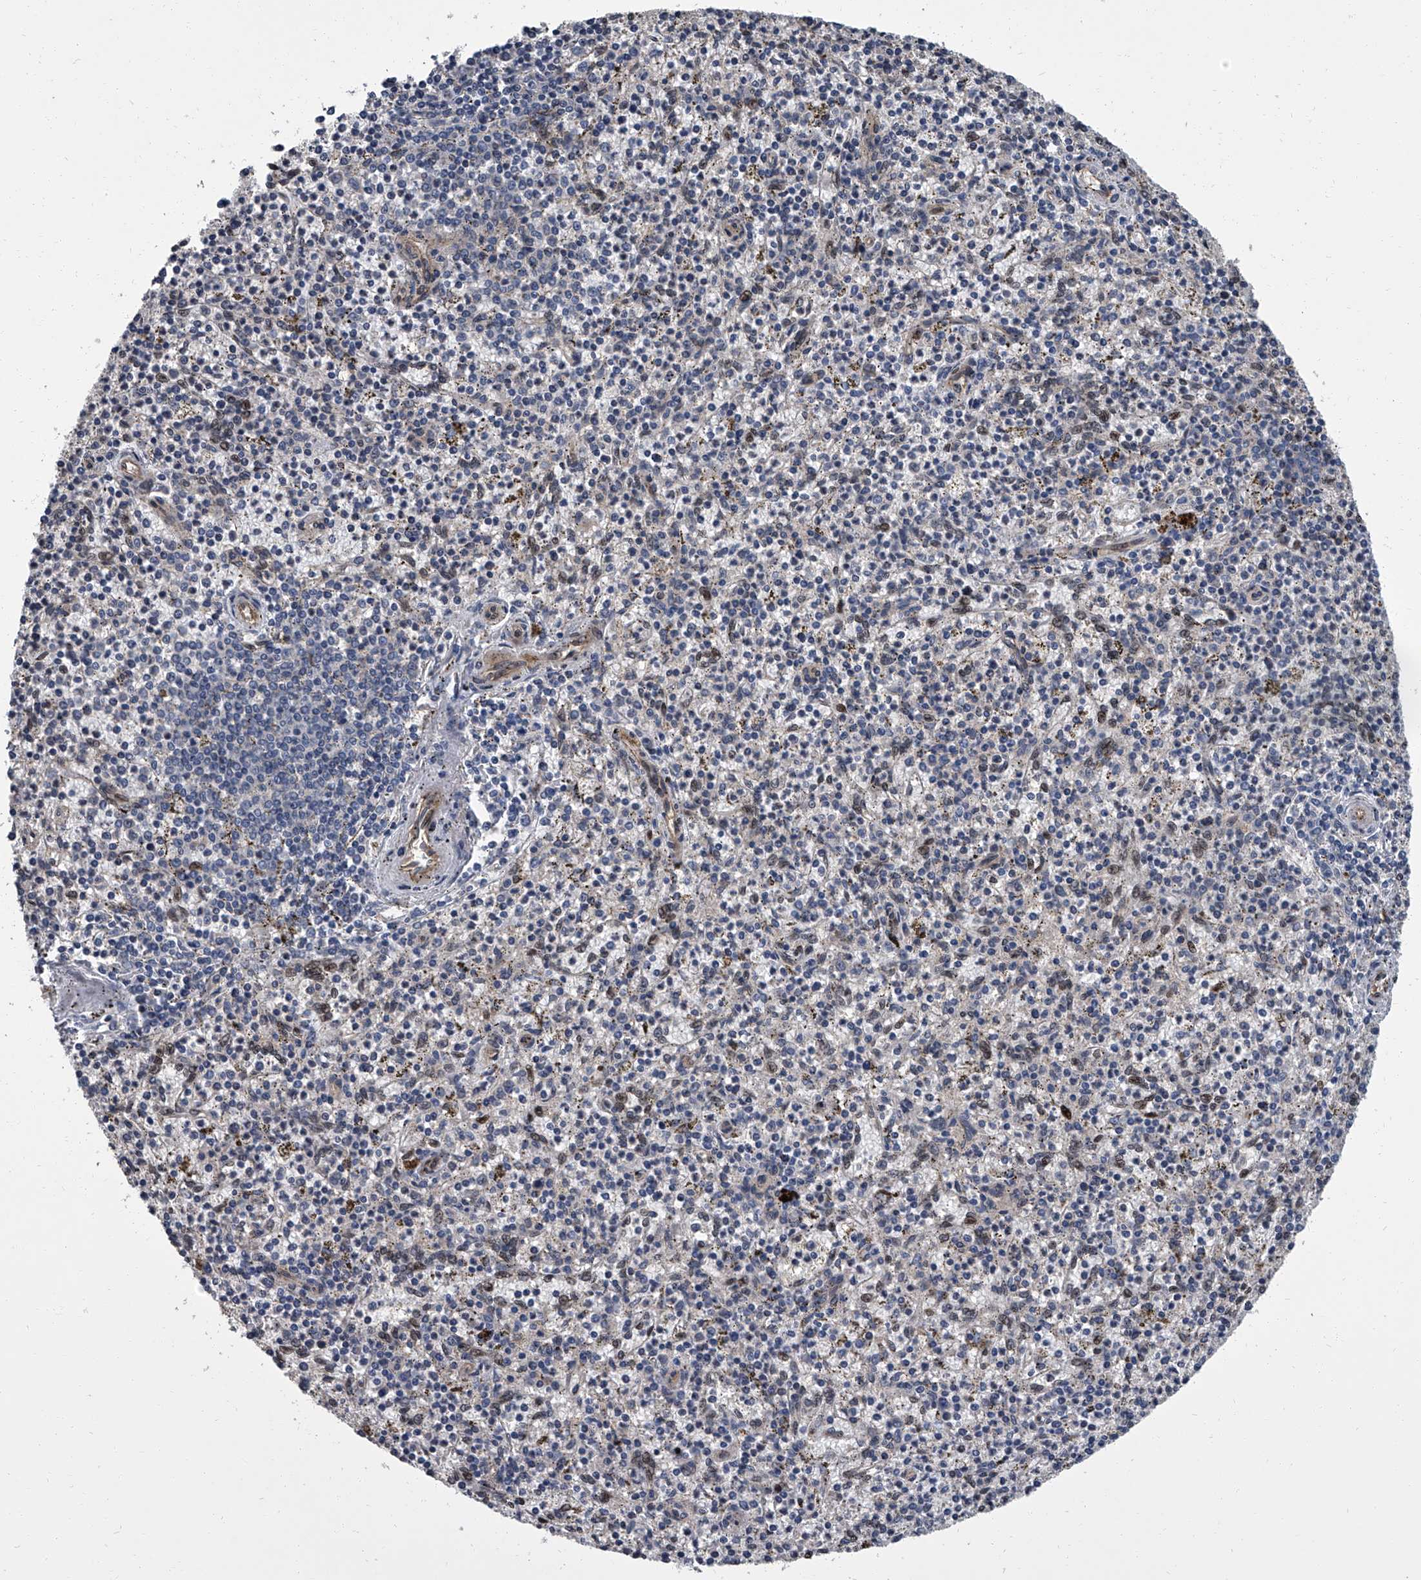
{"staining": {"intensity": "moderate", "quantity": "<25%", "location": "cytoplasmic/membranous,nuclear"}, "tissue": "spleen", "cell_type": "Cells in red pulp", "image_type": "normal", "snomed": [{"axis": "morphology", "description": "Normal tissue, NOS"}, {"axis": "topography", "description": "Spleen"}], "caption": "Immunohistochemistry (IHC) micrograph of benign spleen stained for a protein (brown), which demonstrates low levels of moderate cytoplasmic/membranous,nuclear expression in approximately <25% of cells in red pulp.", "gene": "LRRC8C", "patient": {"sex": "male", "age": 72}}